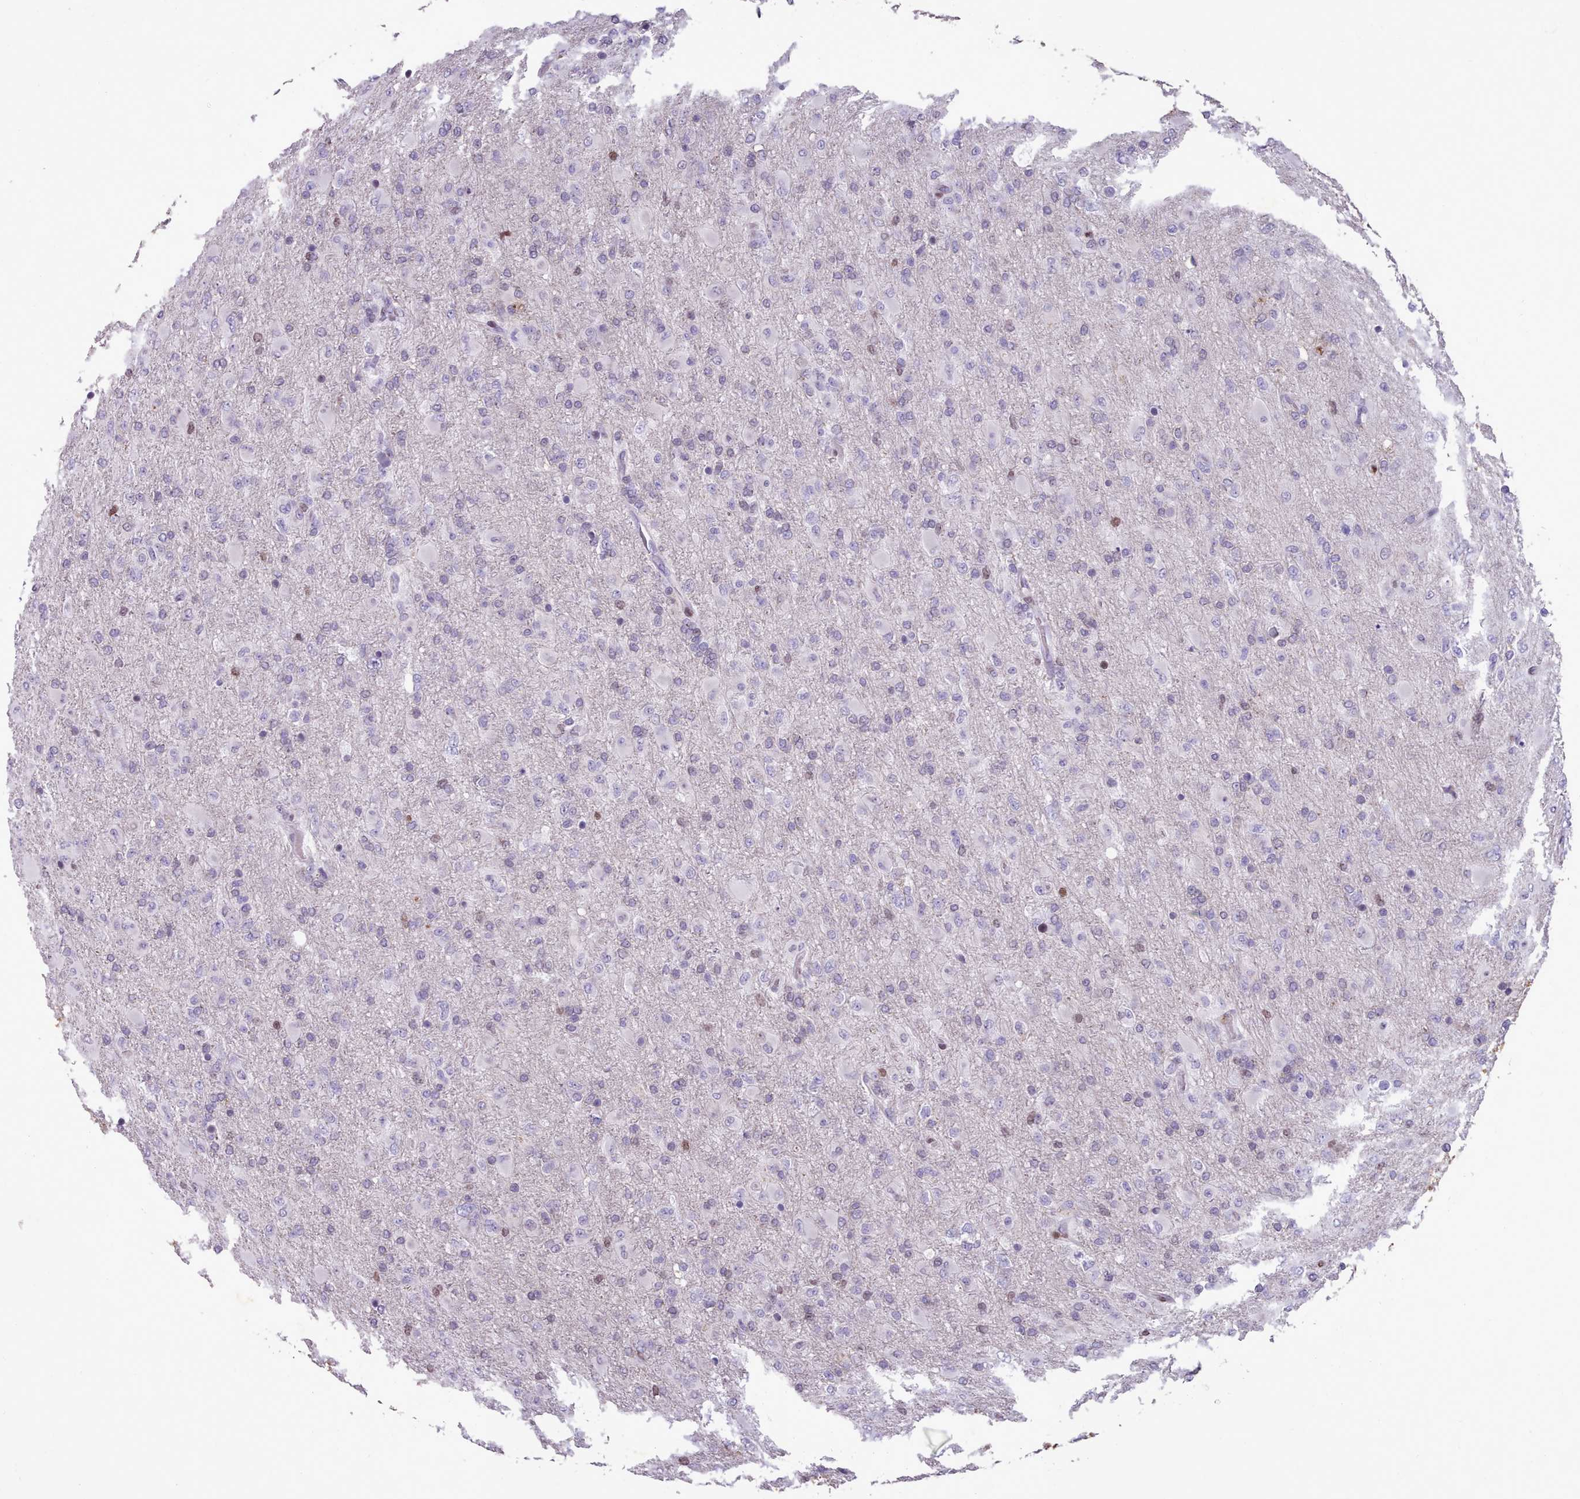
{"staining": {"intensity": "negative", "quantity": "none", "location": "none"}, "tissue": "glioma", "cell_type": "Tumor cells", "image_type": "cancer", "snomed": [{"axis": "morphology", "description": "Glioma, malignant, Low grade"}, {"axis": "topography", "description": "Brain"}], "caption": "High power microscopy image of an immunohistochemistry histopathology image of low-grade glioma (malignant), revealing no significant expression in tumor cells. Brightfield microscopy of immunohistochemistry (IHC) stained with DAB (3,3'-diaminobenzidine) (brown) and hematoxylin (blue), captured at high magnification.", "gene": "KCNT2", "patient": {"sex": "male", "age": 65}}